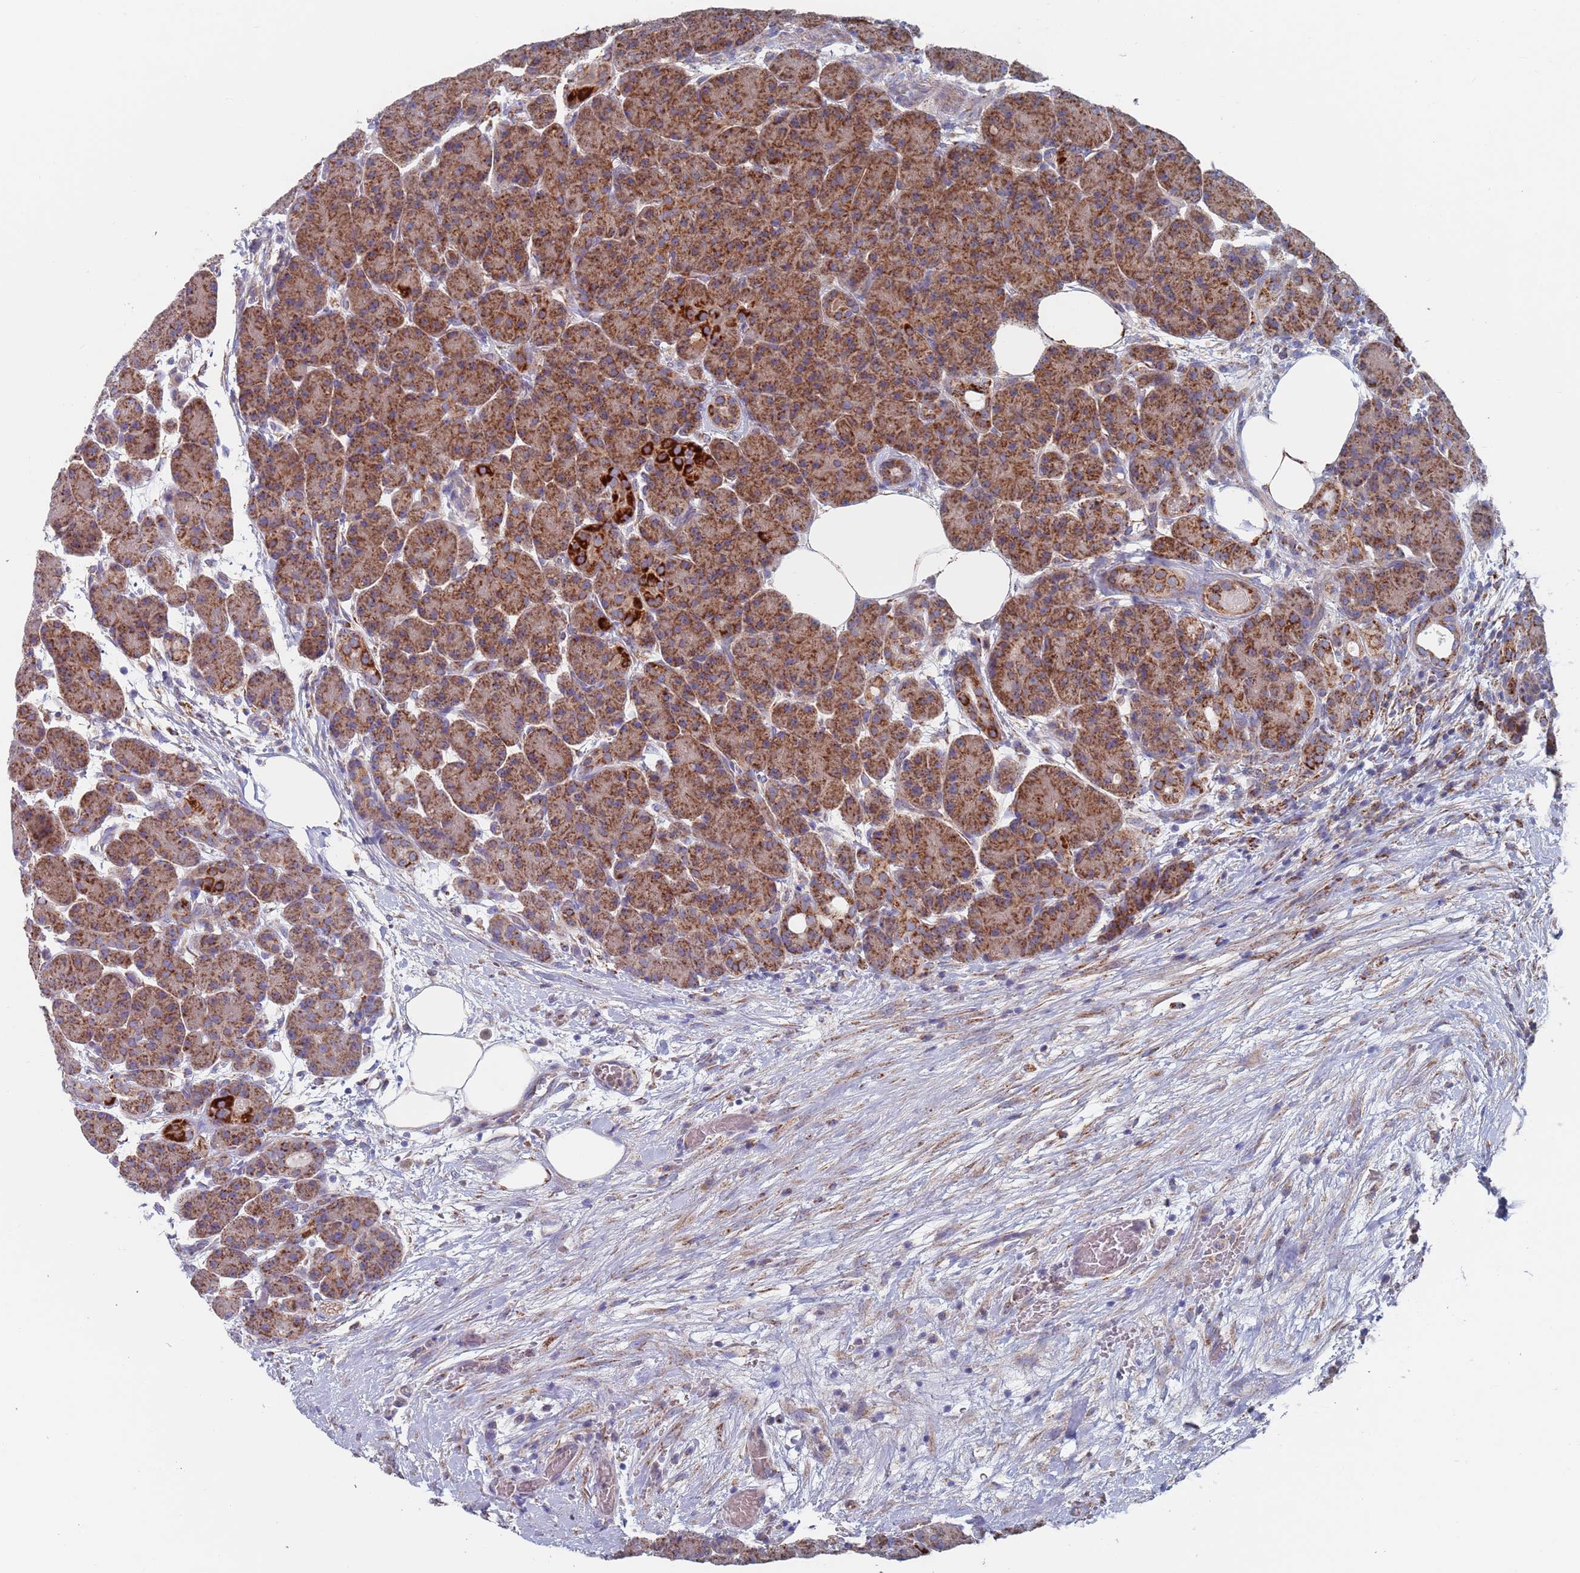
{"staining": {"intensity": "strong", "quantity": ">75%", "location": "cytoplasmic/membranous"}, "tissue": "pancreas", "cell_type": "Exocrine glandular cells", "image_type": "normal", "snomed": [{"axis": "morphology", "description": "Normal tissue, NOS"}, {"axis": "topography", "description": "Pancreas"}], "caption": "Pancreas stained with immunohistochemistry shows strong cytoplasmic/membranous staining in approximately >75% of exocrine glandular cells. The staining was performed using DAB (3,3'-diaminobenzidine), with brown indicating positive protein expression. Nuclei are stained blue with hematoxylin.", "gene": "CHCHD6", "patient": {"sex": "male", "age": 63}}